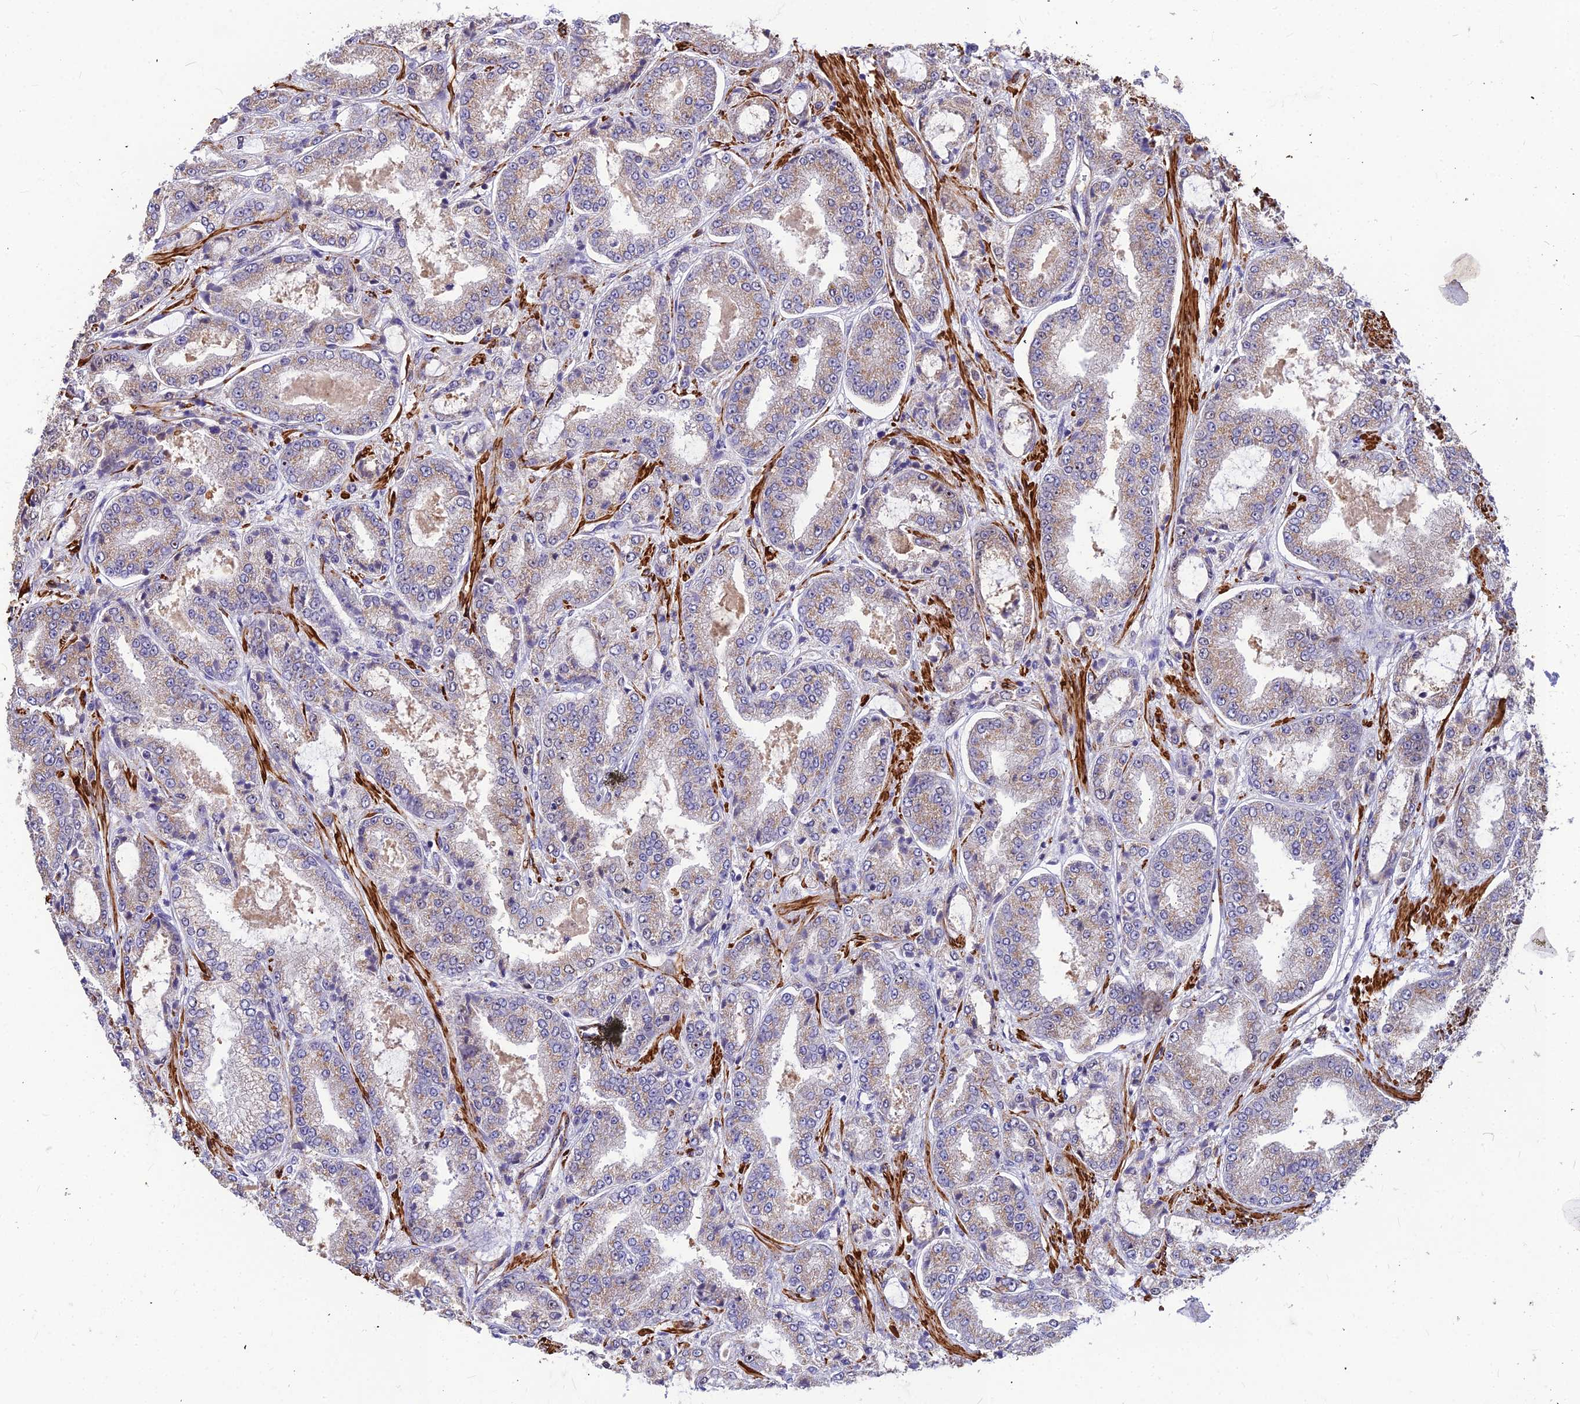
{"staining": {"intensity": "moderate", "quantity": "25%-75%", "location": "cytoplasmic/membranous"}, "tissue": "prostate cancer", "cell_type": "Tumor cells", "image_type": "cancer", "snomed": [{"axis": "morphology", "description": "Adenocarcinoma, High grade"}, {"axis": "topography", "description": "Prostate"}], "caption": "A histopathology image of human prostate adenocarcinoma (high-grade) stained for a protein reveals moderate cytoplasmic/membranous brown staining in tumor cells.", "gene": "LEKR1", "patient": {"sex": "male", "age": 71}}